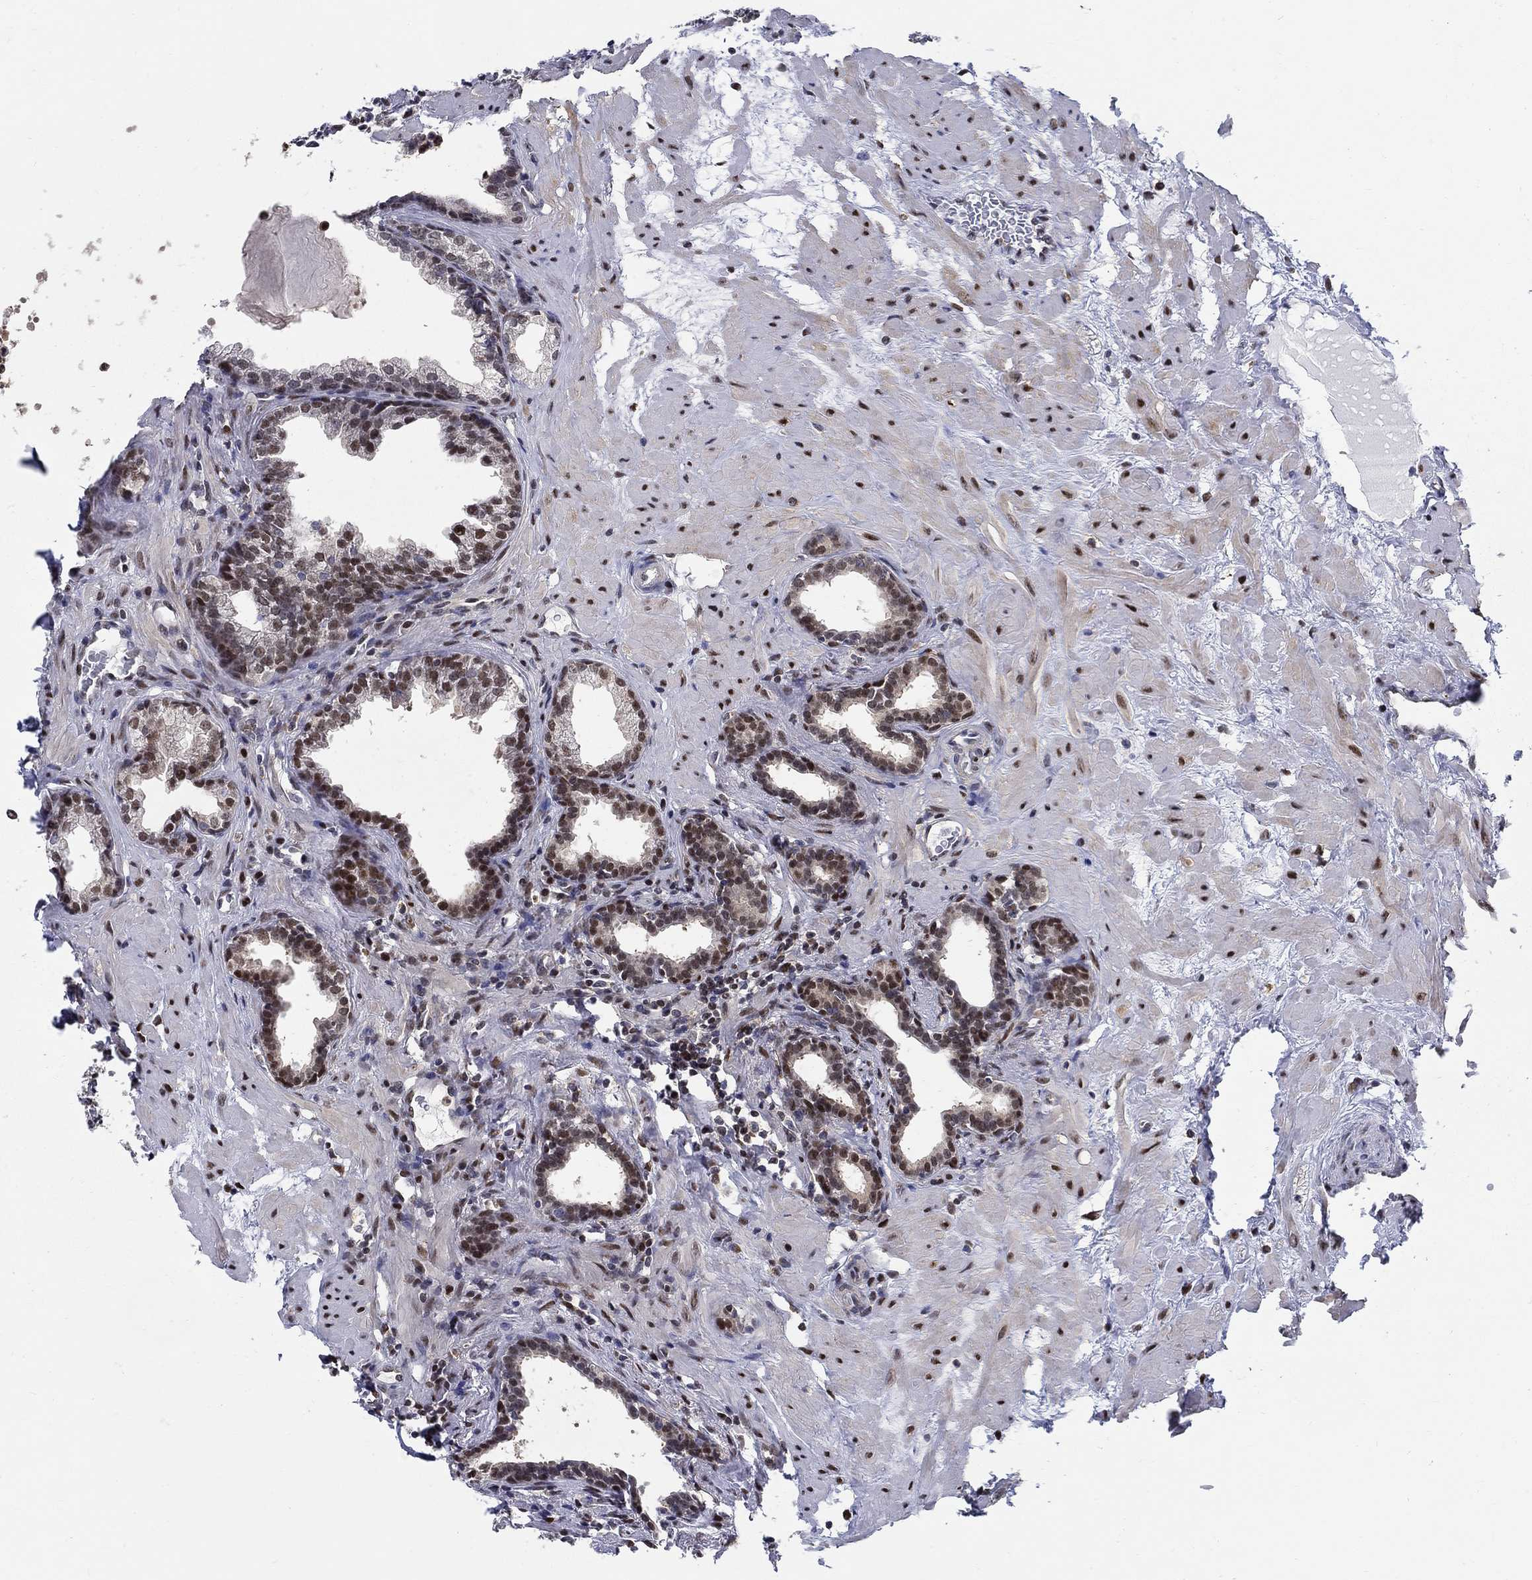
{"staining": {"intensity": "strong", "quantity": "25%-75%", "location": "nuclear"}, "tissue": "prostate", "cell_type": "Glandular cells", "image_type": "normal", "snomed": [{"axis": "morphology", "description": "Normal tissue, NOS"}, {"axis": "topography", "description": "Prostate"}], "caption": "Immunohistochemistry (IHC) histopathology image of normal prostate: prostate stained using immunohistochemistry (IHC) shows high levels of strong protein expression localized specifically in the nuclear of glandular cells, appearing as a nuclear brown color.", "gene": "ZNF594", "patient": {"sex": "male", "age": 37}}